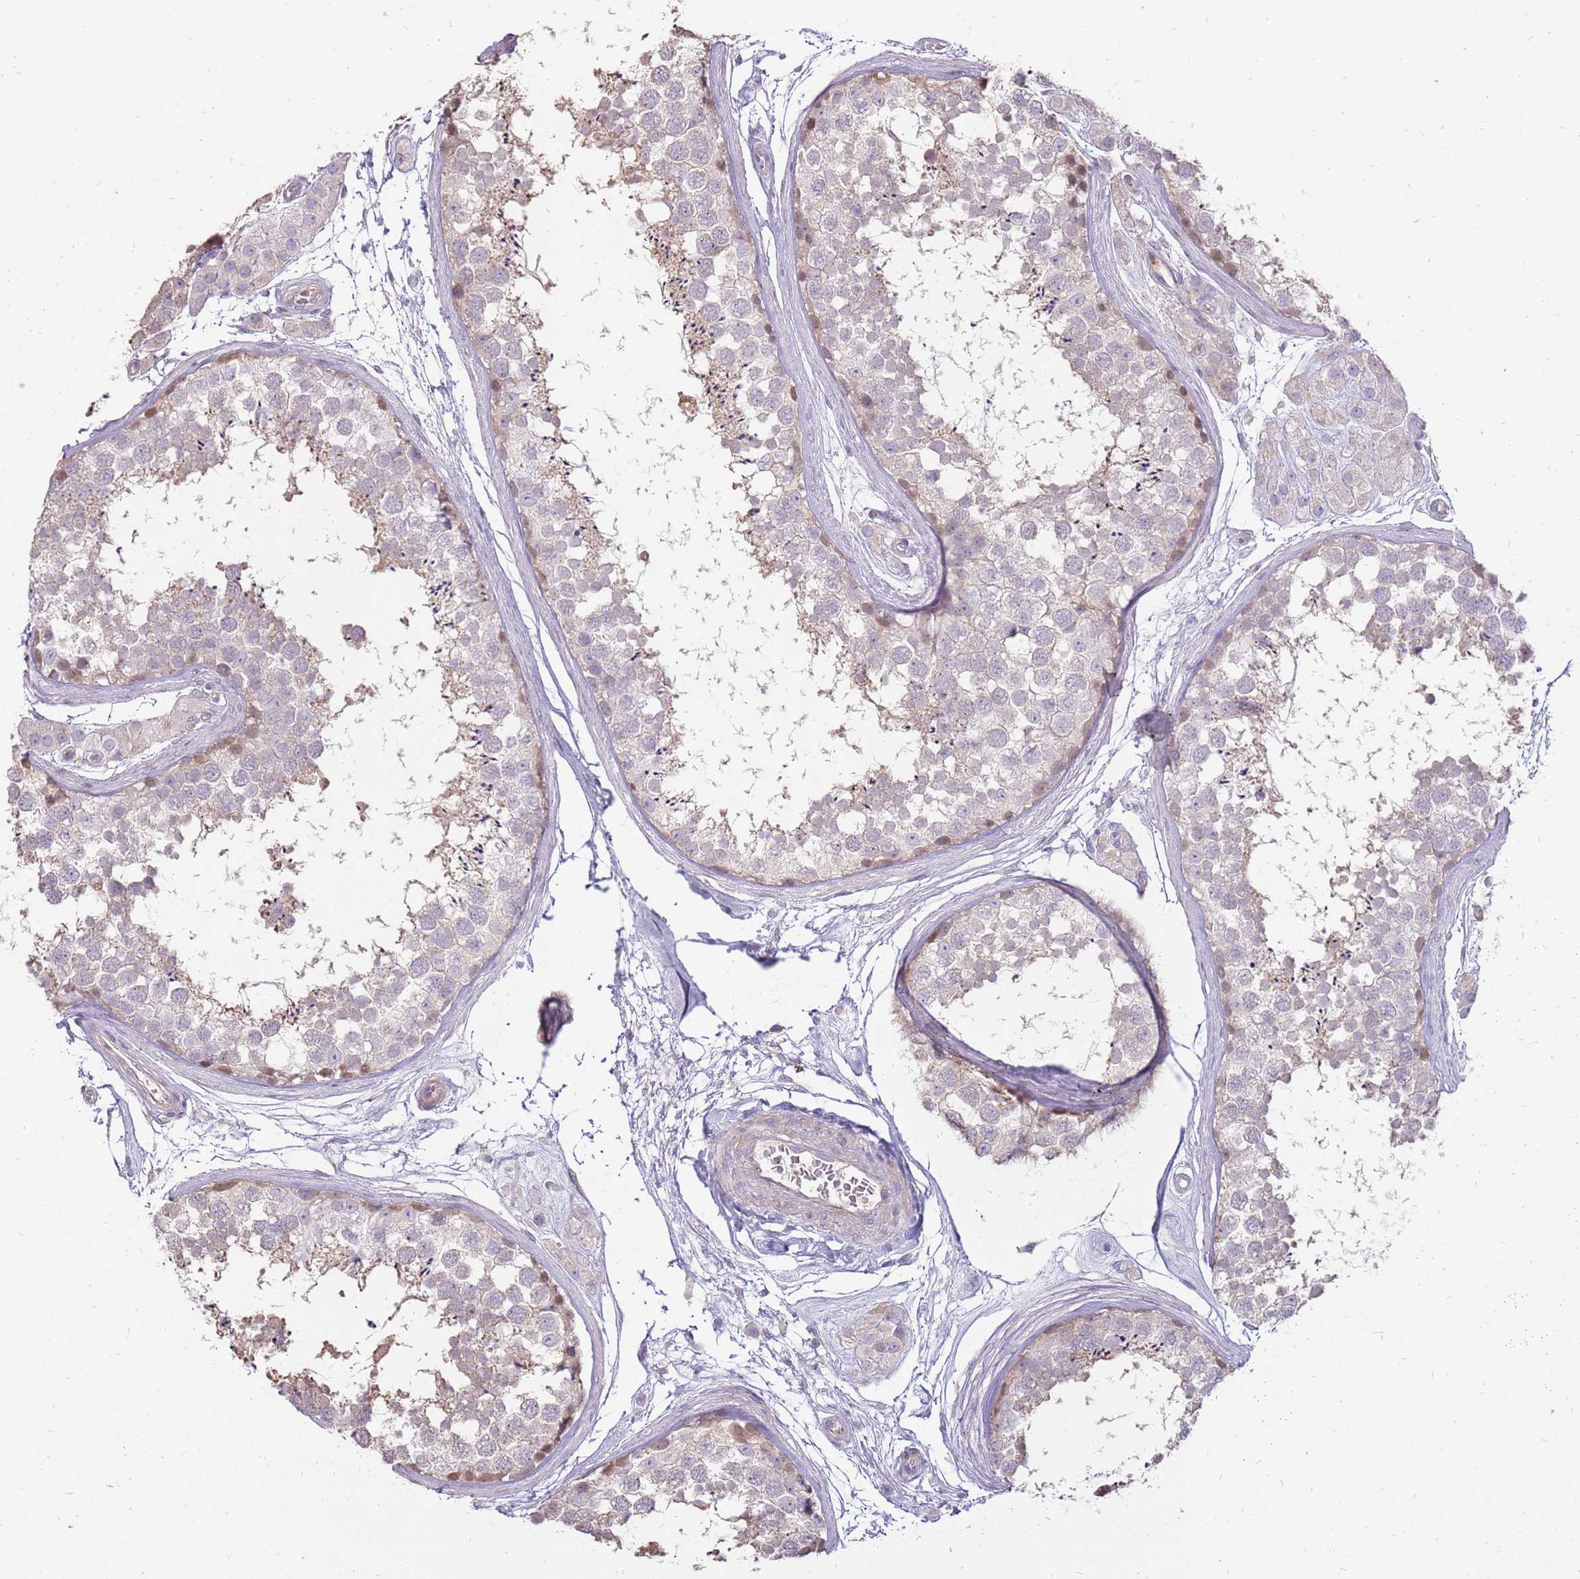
{"staining": {"intensity": "weak", "quantity": "<25%", "location": "cytoplasmic/membranous,nuclear"}, "tissue": "testis", "cell_type": "Cells in seminiferous ducts", "image_type": "normal", "snomed": [{"axis": "morphology", "description": "Normal tissue, NOS"}, {"axis": "topography", "description": "Testis"}], "caption": "This histopathology image is of normal testis stained with IHC to label a protein in brown with the nuclei are counter-stained blue. There is no positivity in cells in seminiferous ducts. (Immunohistochemistry, brightfield microscopy, high magnification).", "gene": "MCUB", "patient": {"sex": "male", "age": 56}}